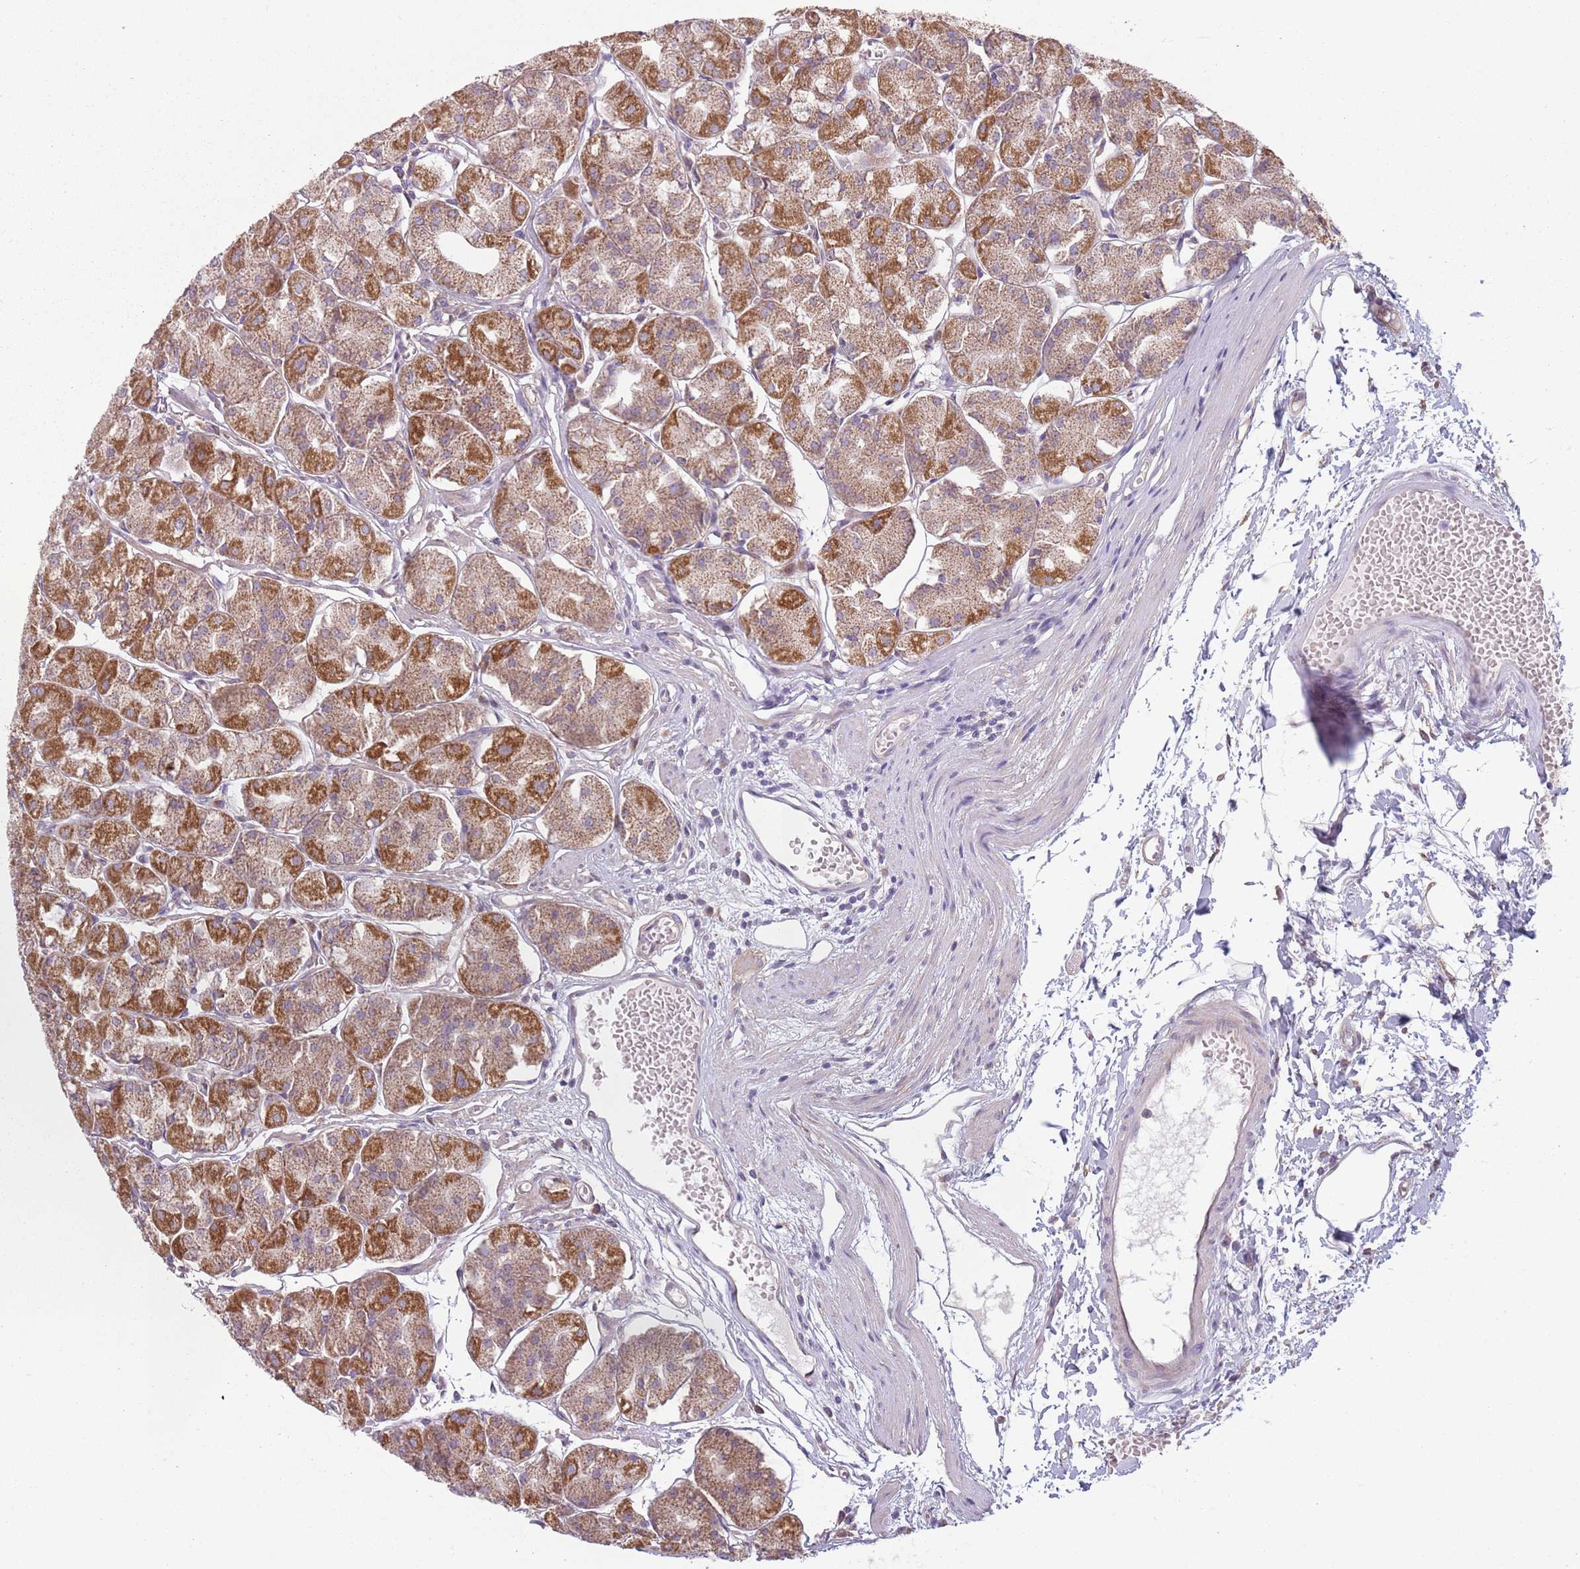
{"staining": {"intensity": "strong", "quantity": ">75%", "location": "cytoplasmic/membranous"}, "tissue": "stomach", "cell_type": "Glandular cells", "image_type": "normal", "snomed": [{"axis": "morphology", "description": "Normal tissue, NOS"}, {"axis": "topography", "description": "Stomach"}], "caption": "High-power microscopy captured an IHC photomicrograph of normal stomach, revealing strong cytoplasmic/membranous positivity in about >75% of glandular cells.", "gene": "COQ5", "patient": {"sex": "male", "age": 55}}